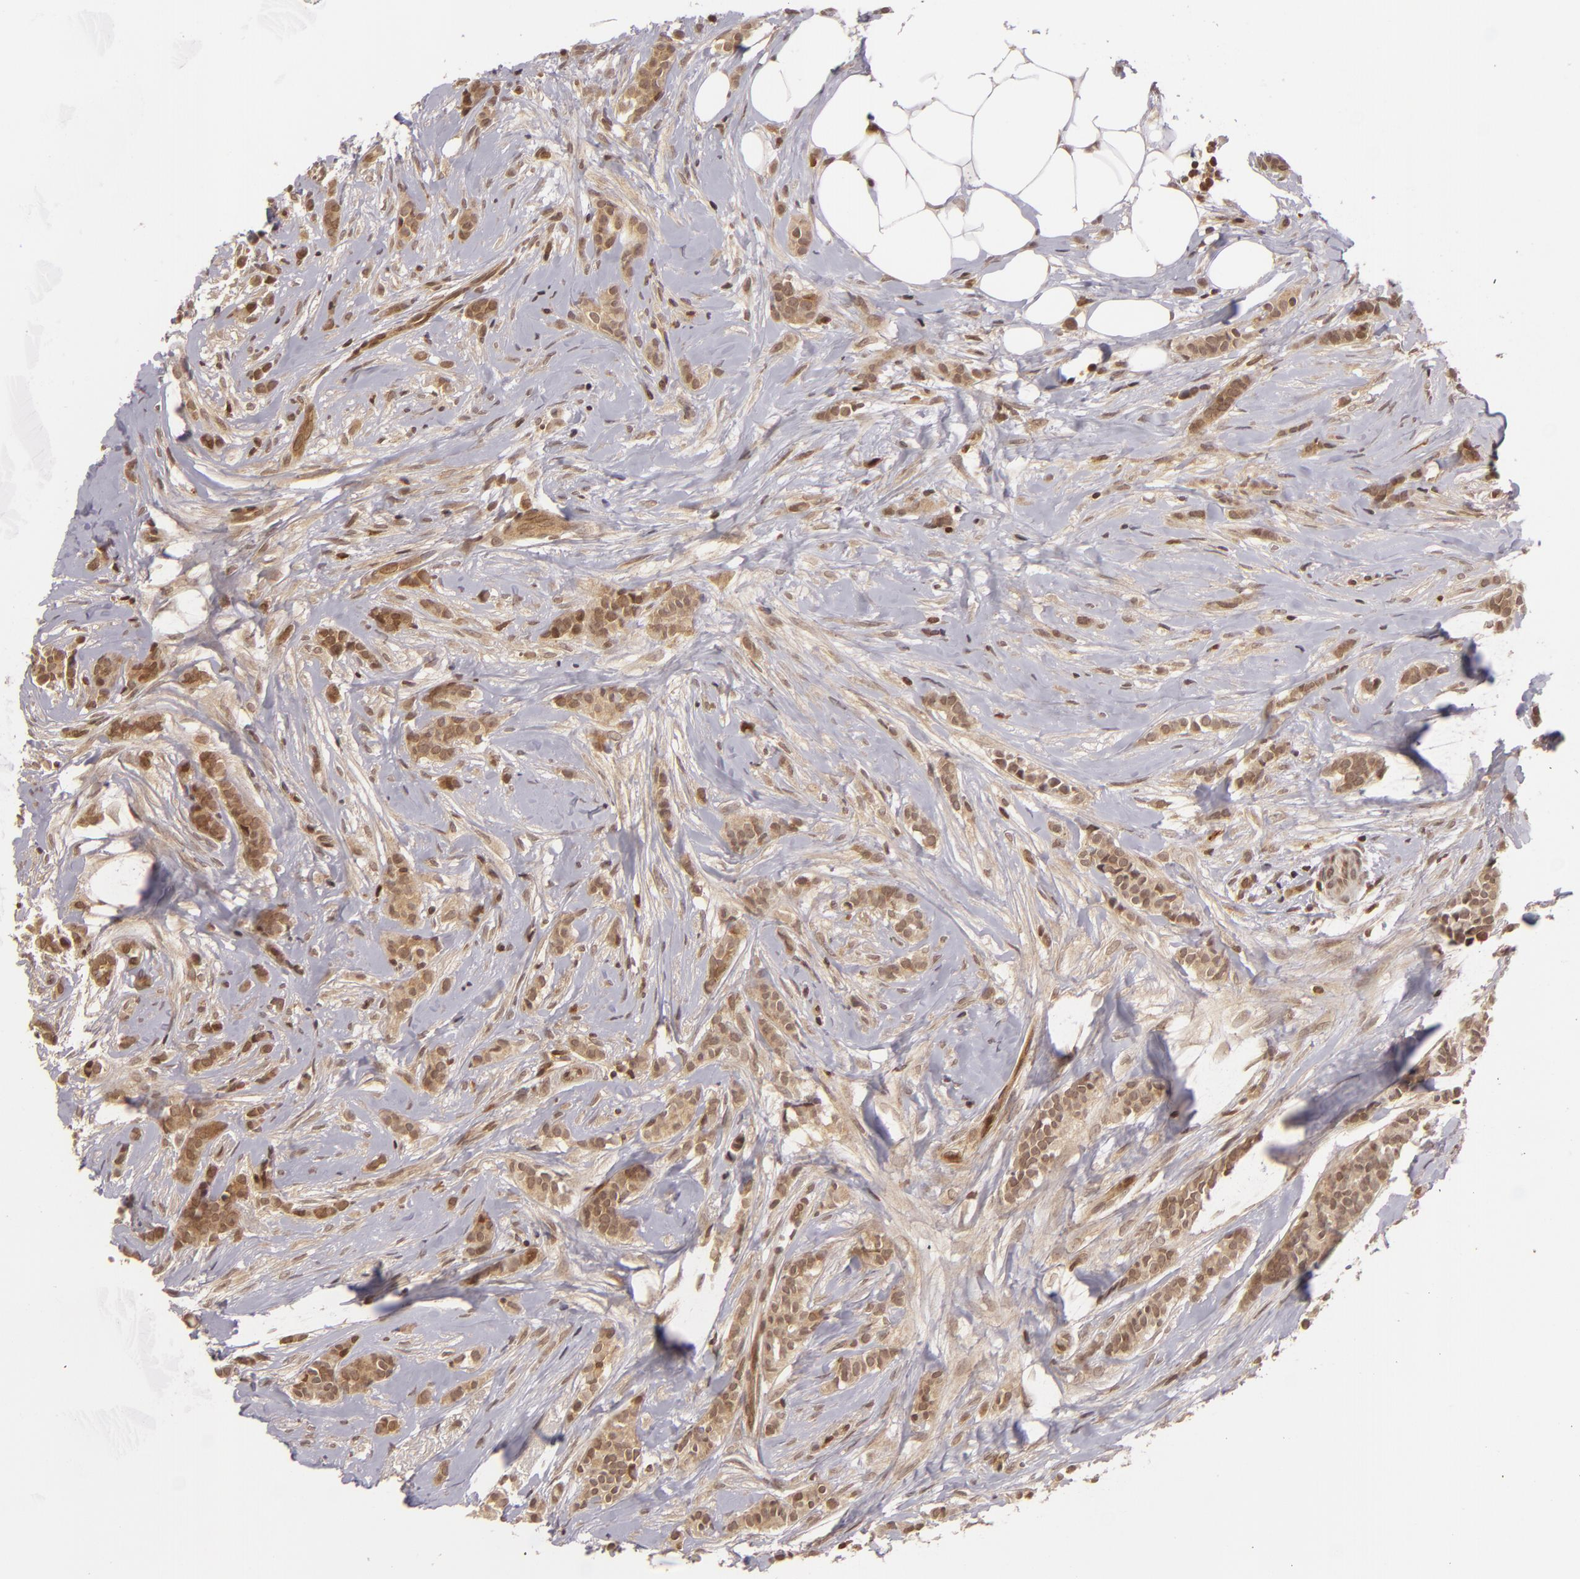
{"staining": {"intensity": "moderate", "quantity": ">75%", "location": "cytoplasmic/membranous,nuclear"}, "tissue": "breast cancer", "cell_type": "Tumor cells", "image_type": "cancer", "snomed": [{"axis": "morphology", "description": "Lobular carcinoma"}, {"axis": "topography", "description": "Breast"}], "caption": "Immunohistochemical staining of human breast lobular carcinoma demonstrates medium levels of moderate cytoplasmic/membranous and nuclear expression in about >75% of tumor cells. The staining was performed using DAB, with brown indicating positive protein expression. Nuclei are stained blue with hematoxylin.", "gene": "ZBTB33", "patient": {"sex": "female", "age": 56}}